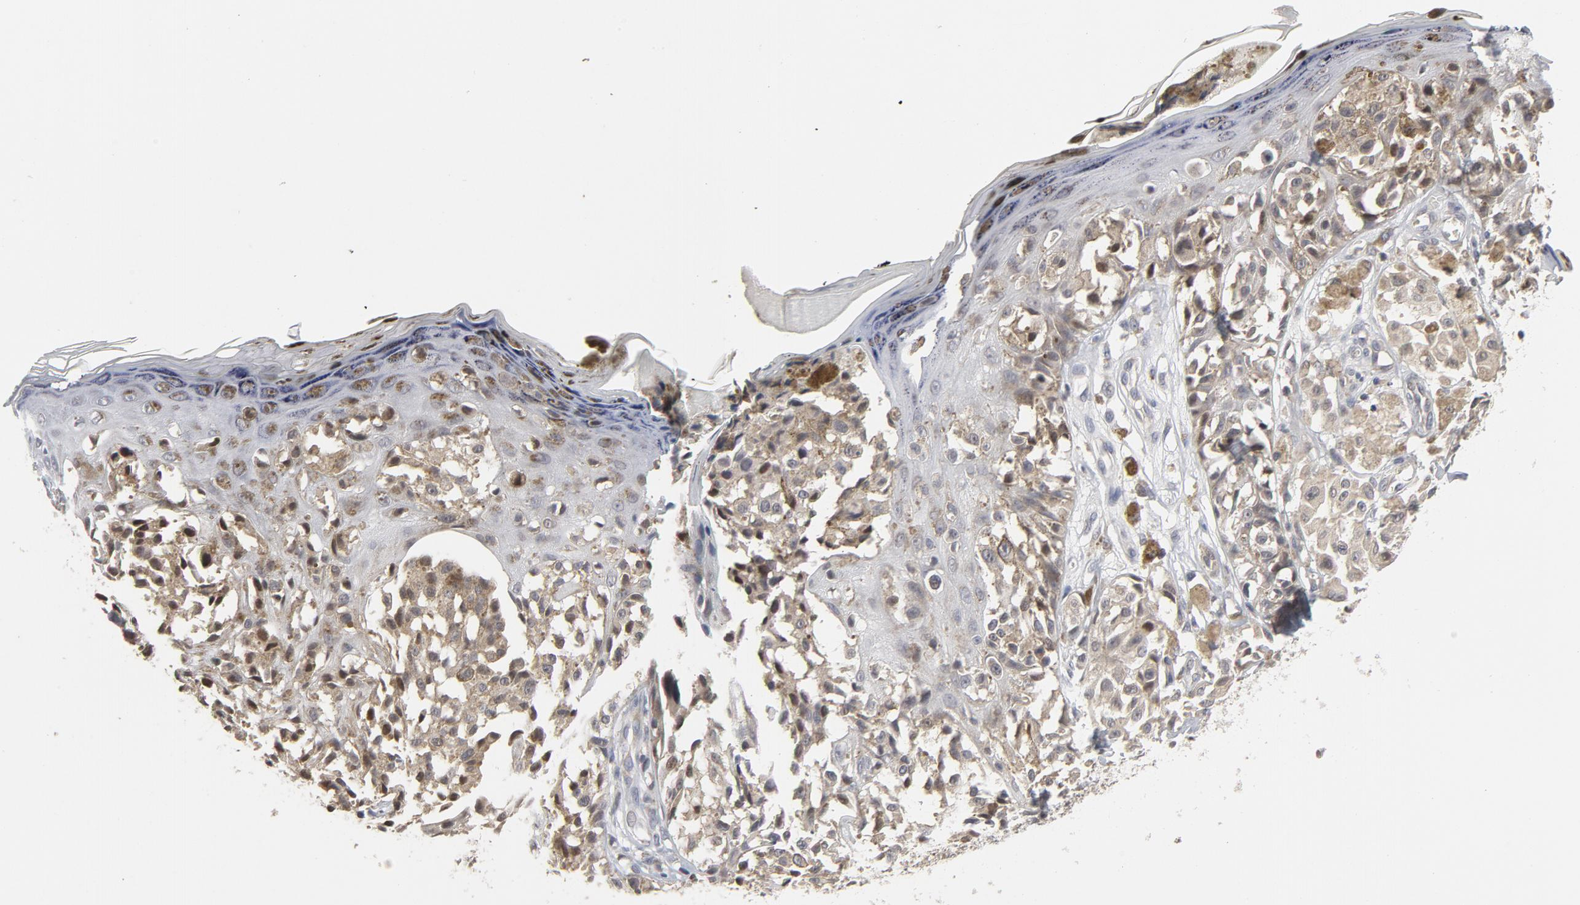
{"staining": {"intensity": "weak", "quantity": ">75%", "location": "cytoplasmic/membranous,nuclear"}, "tissue": "melanoma", "cell_type": "Tumor cells", "image_type": "cancer", "snomed": [{"axis": "morphology", "description": "Malignant melanoma, NOS"}, {"axis": "topography", "description": "Skin"}], "caption": "This photomicrograph displays melanoma stained with IHC to label a protein in brown. The cytoplasmic/membranous and nuclear of tumor cells show weak positivity for the protein. Nuclei are counter-stained blue.", "gene": "PPP1R1B", "patient": {"sex": "female", "age": 38}}